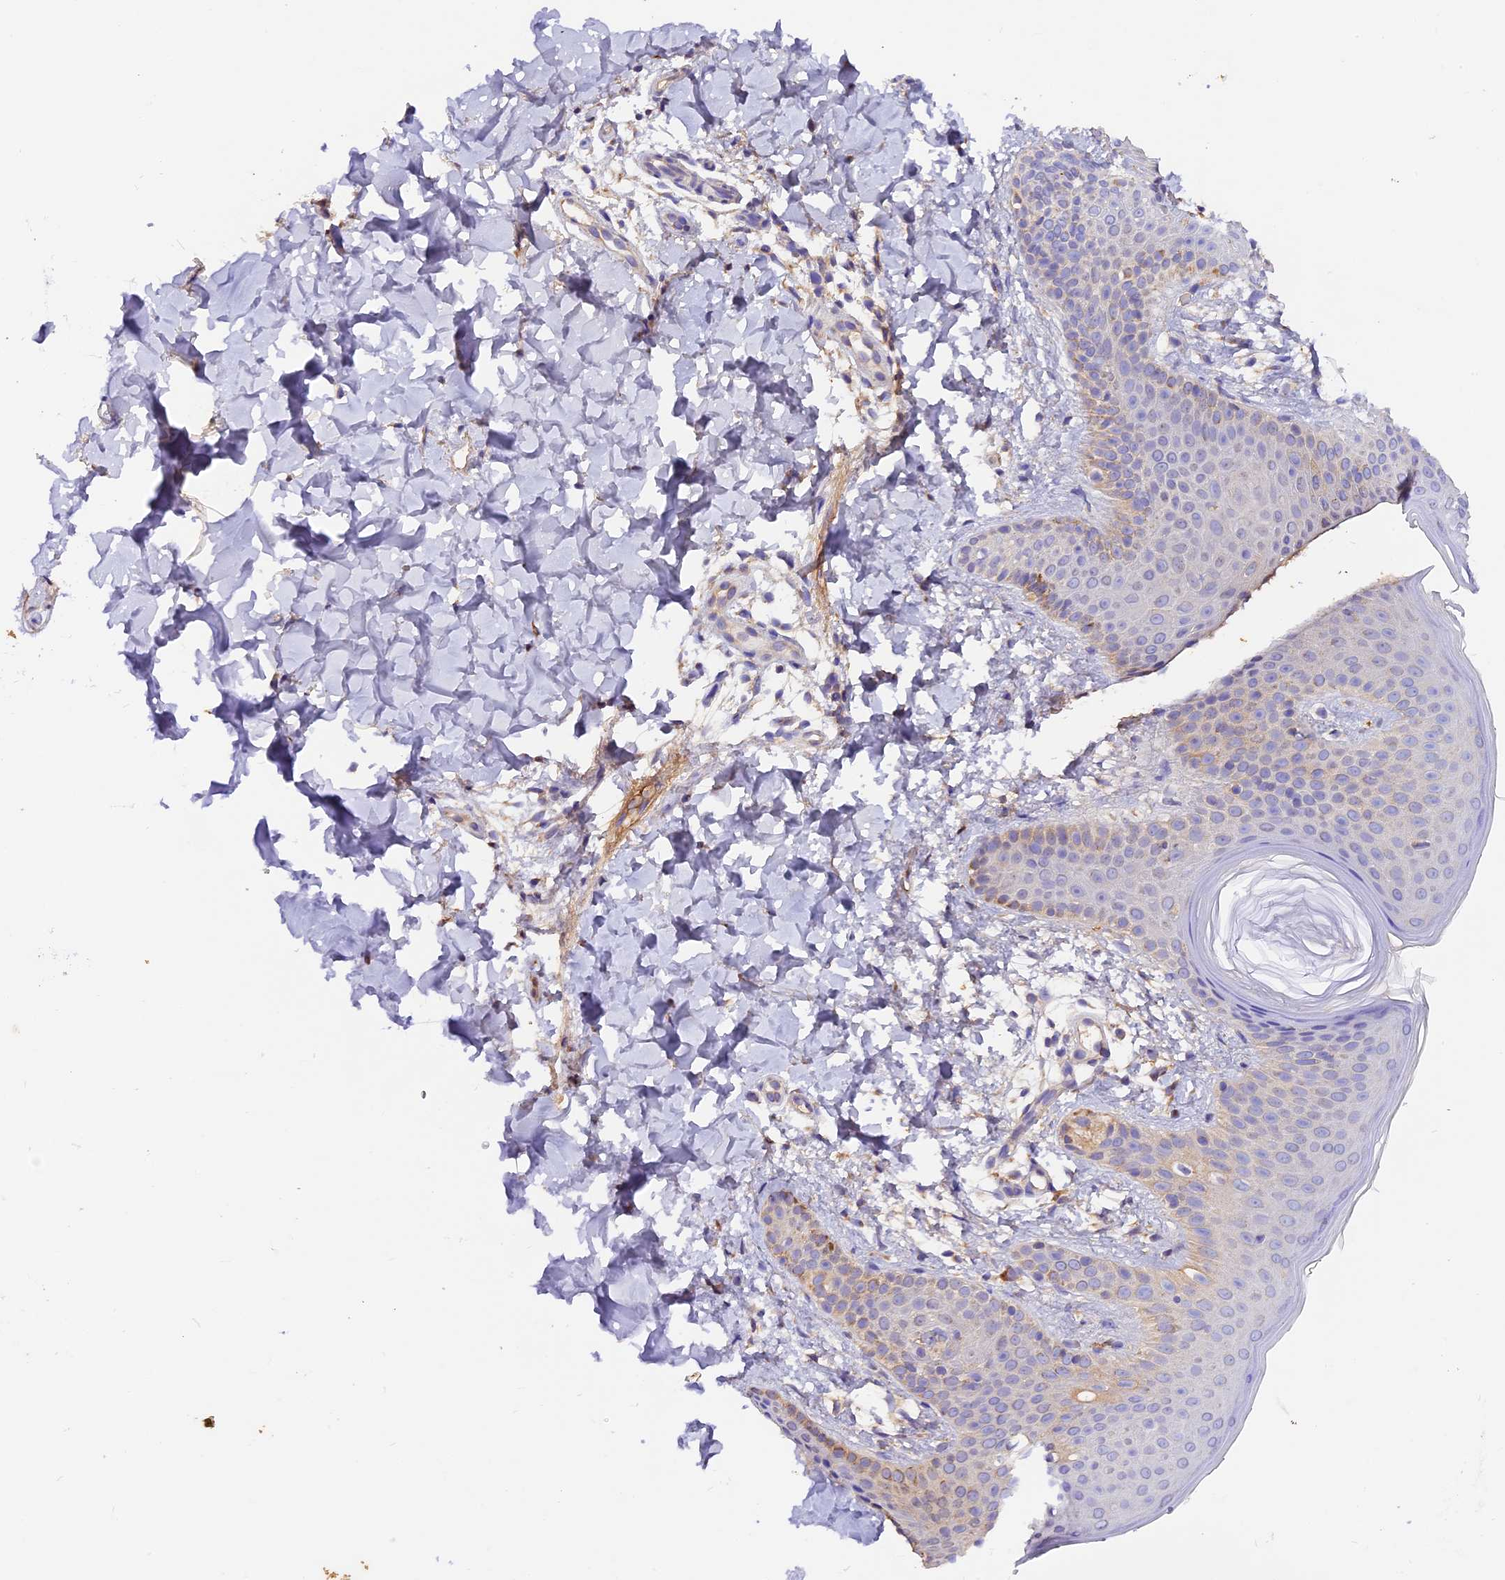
{"staining": {"intensity": "negative", "quantity": "none", "location": "none"}, "tissue": "skin", "cell_type": "Fibroblasts", "image_type": "normal", "snomed": [{"axis": "morphology", "description": "Normal tissue, NOS"}, {"axis": "topography", "description": "Skin"}], "caption": "High magnification brightfield microscopy of benign skin stained with DAB (3,3'-diaminobenzidine) (brown) and counterstained with hematoxylin (blue): fibroblasts show no significant positivity. The staining was performed using DAB to visualize the protein expression in brown, while the nuclei were stained in blue with hematoxylin (Magnification: 20x).", "gene": "SIX5", "patient": {"sex": "male", "age": 36}}